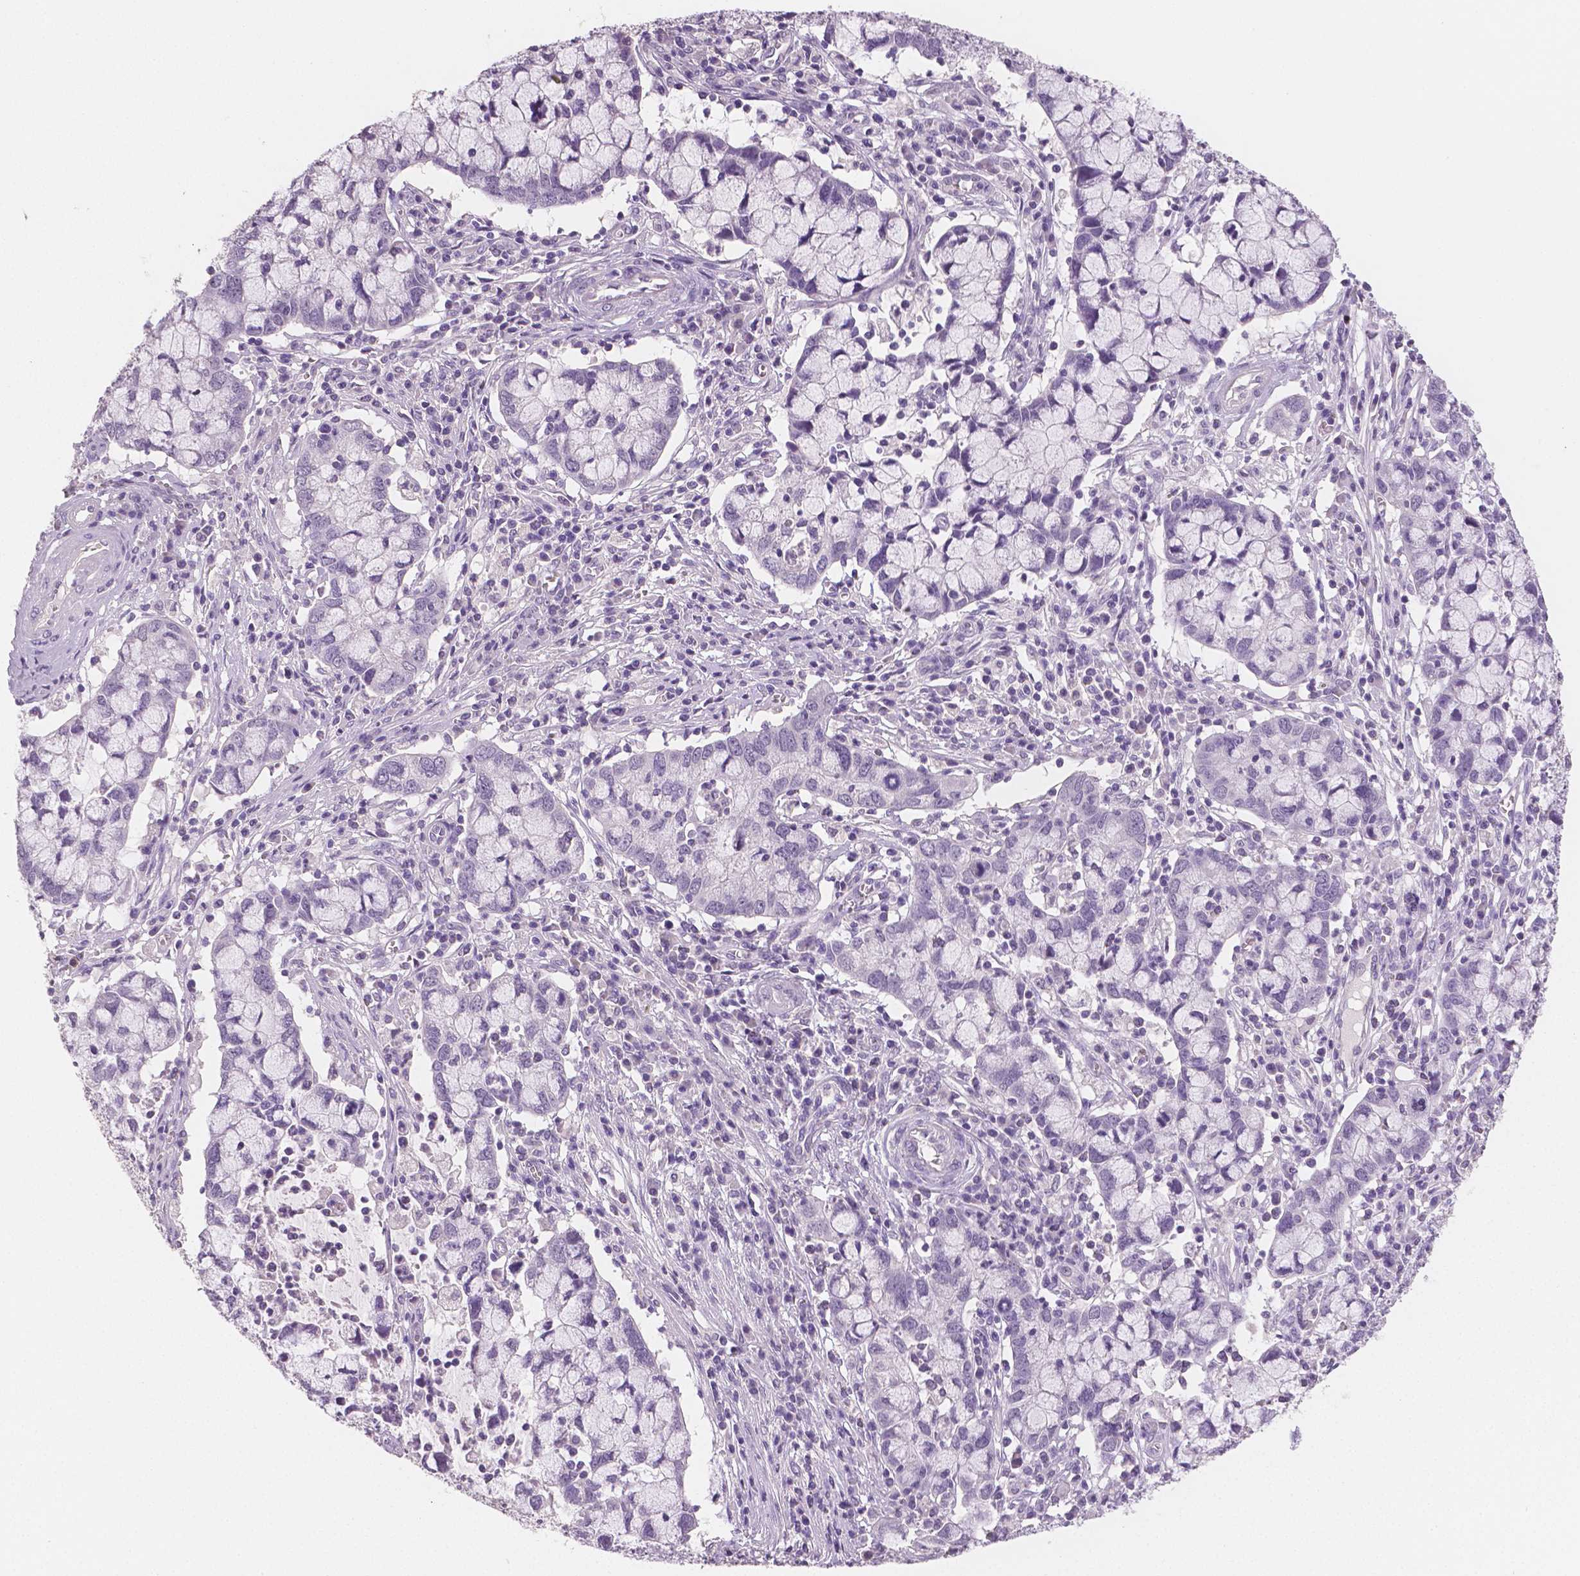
{"staining": {"intensity": "negative", "quantity": "none", "location": "none"}, "tissue": "cervical cancer", "cell_type": "Tumor cells", "image_type": "cancer", "snomed": [{"axis": "morphology", "description": "Adenocarcinoma, NOS"}, {"axis": "topography", "description": "Cervix"}], "caption": "Immunohistochemistry (IHC) of adenocarcinoma (cervical) demonstrates no expression in tumor cells. (DAB IHC visualized using brightfield microscopy, high magnification).", "gene": "TSPAN7", "patient": {"sex": "female", "age": 40}}